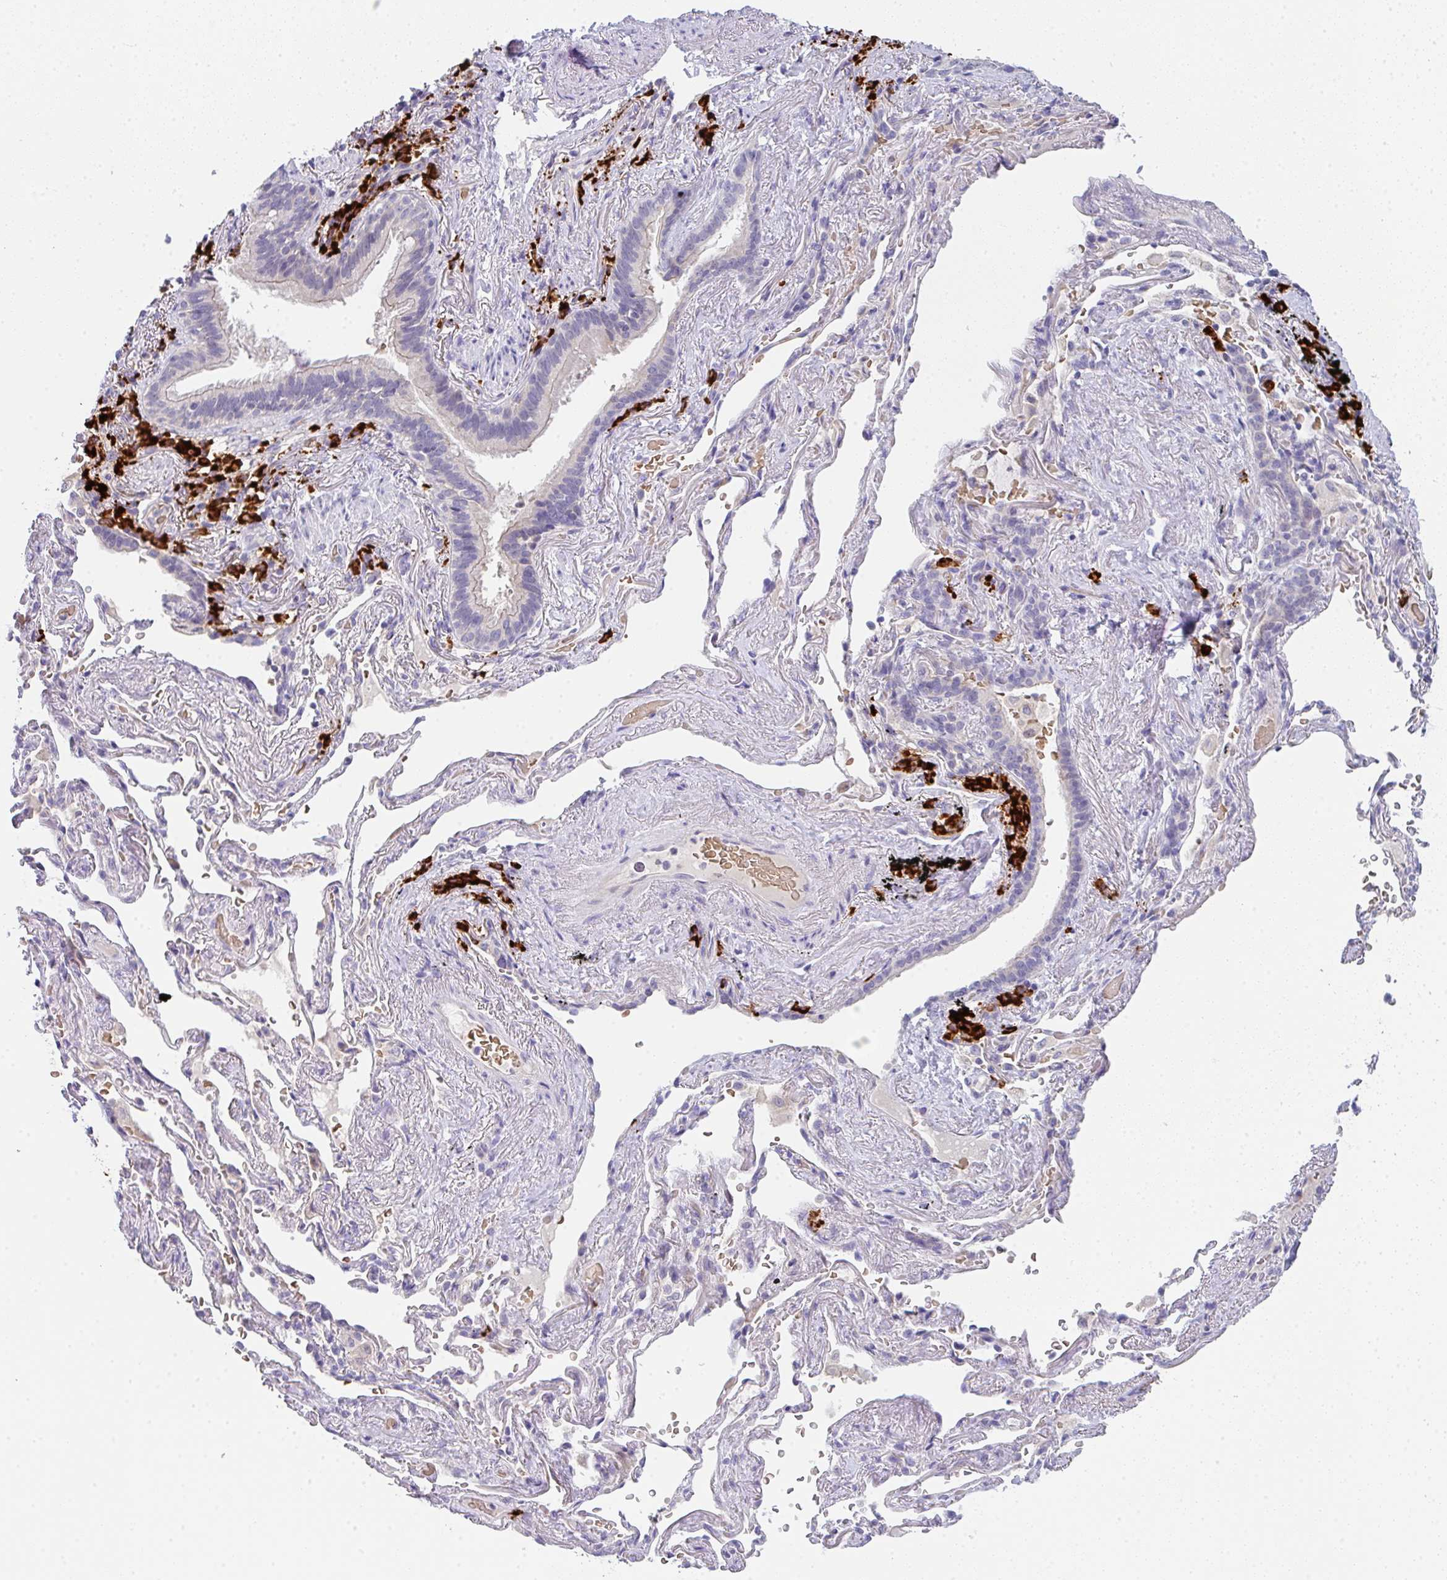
{"staining": {"intensity": "negative", "quantity": "none", "location": "none"}, "tissue": "bronchus", "cell_type": "Respiratory epithelial cells", "image_type": "normal", "snomed": [{"axis": "morphology", "description": "Normal tissue, NOS"}, {"axis": "topography", "description": "Bronchus"}], "caption": "High magnification brightfield microscopy of benign bronchus stained with DAB (brown) and counterstained with hematoxylin (blue): respiratory epithelial cells show no significant expression. (DAB IHC, high magnification).", "gene": "CACNA1S", "patient": {"sex": "male", "age": 70}}